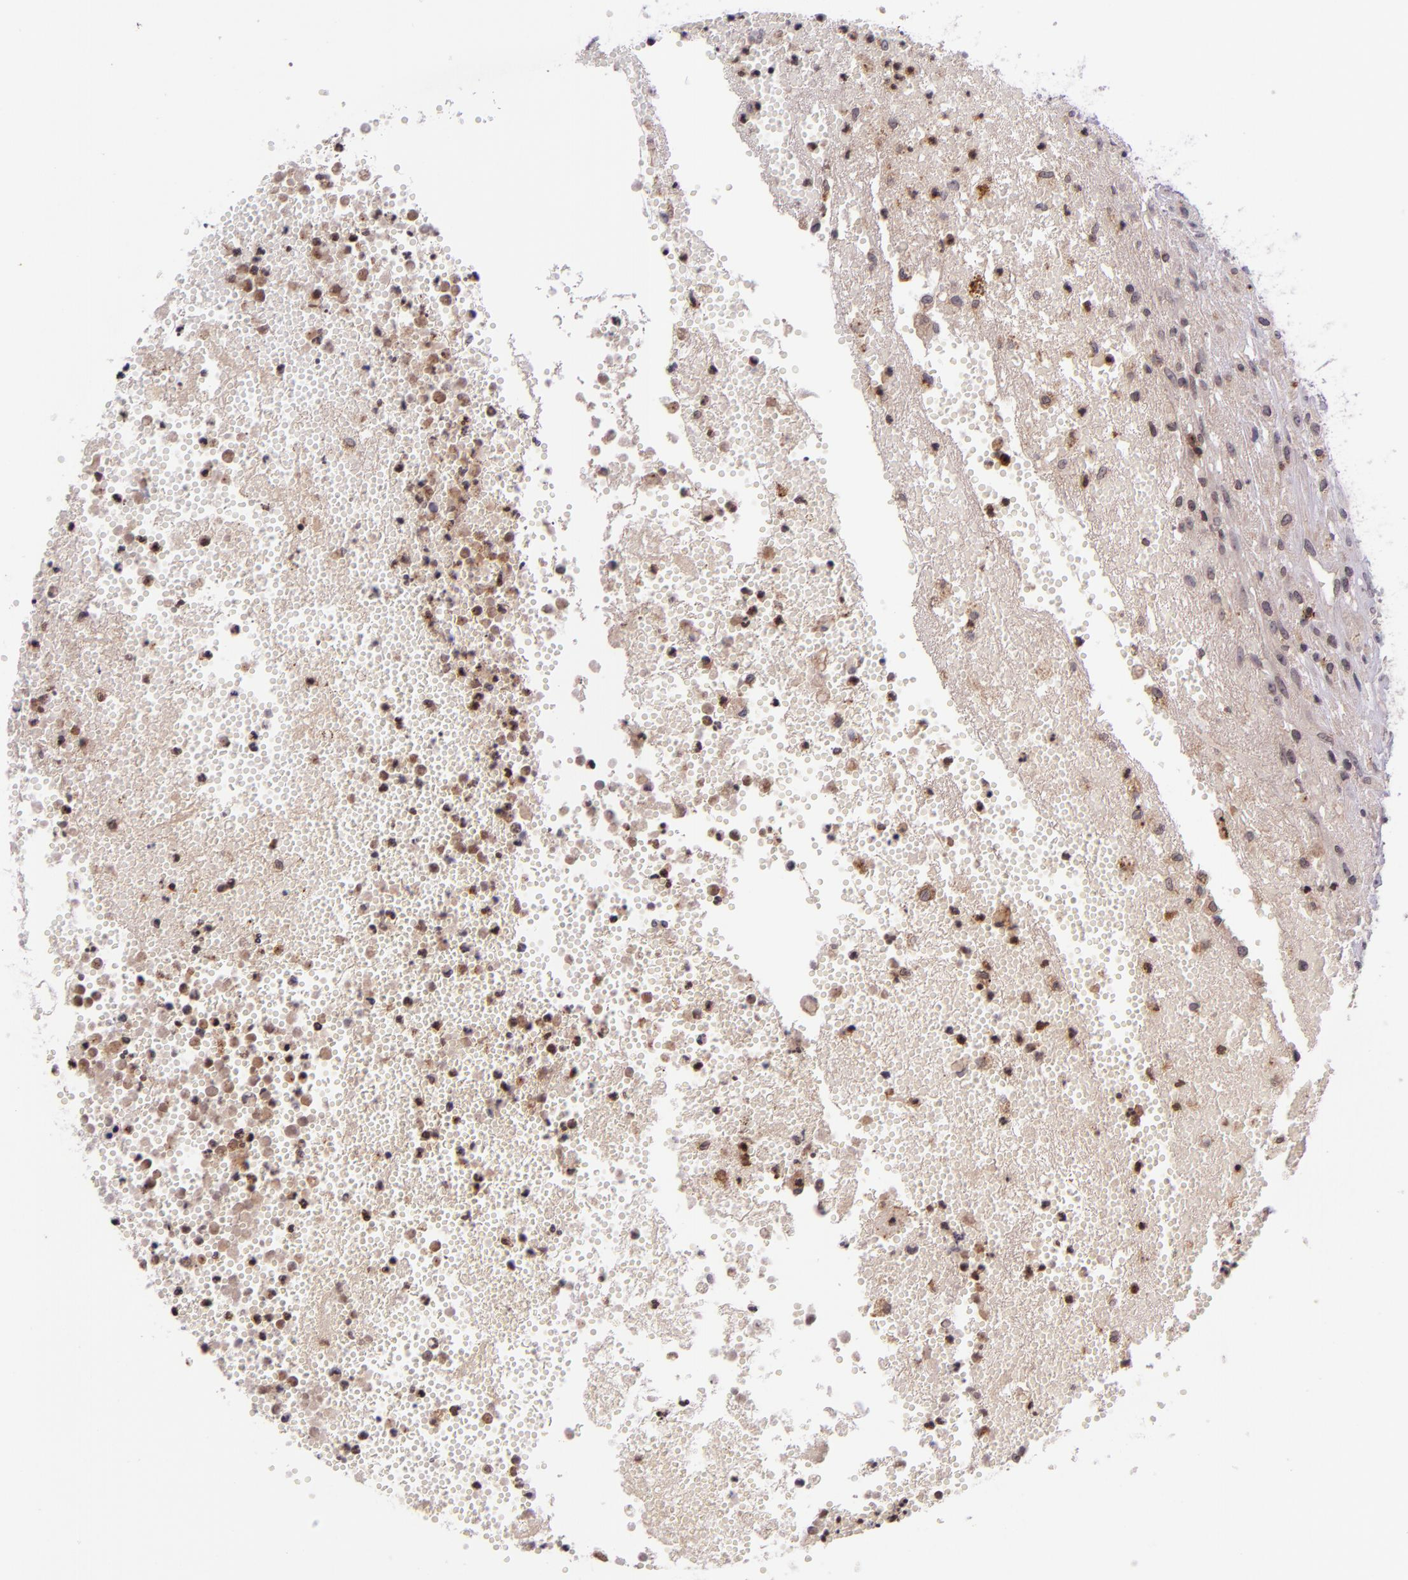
{"staining": {"intensity": "moderate", "quantity": "<25%", "location": "cytoplasmic/membranous"}, "tissue": "glioma", "cell_type": "Tumor cells", "image_type": "cancer", "snomed": [{"axis": "morphology", "description": "Glioma, malignant, High grade"}, {"axis": "topography", "description": "Brain"}], "caption": "A brown stain labels moderate cytoplasmic/membranous staining of a protein in human malignant glioma (high-grade) tumor cells. The protein of interest is shown in brown color, while the nuclei are stained blue.", "gene": "SELL", "patient": {"sex": "male", "age": 66}}